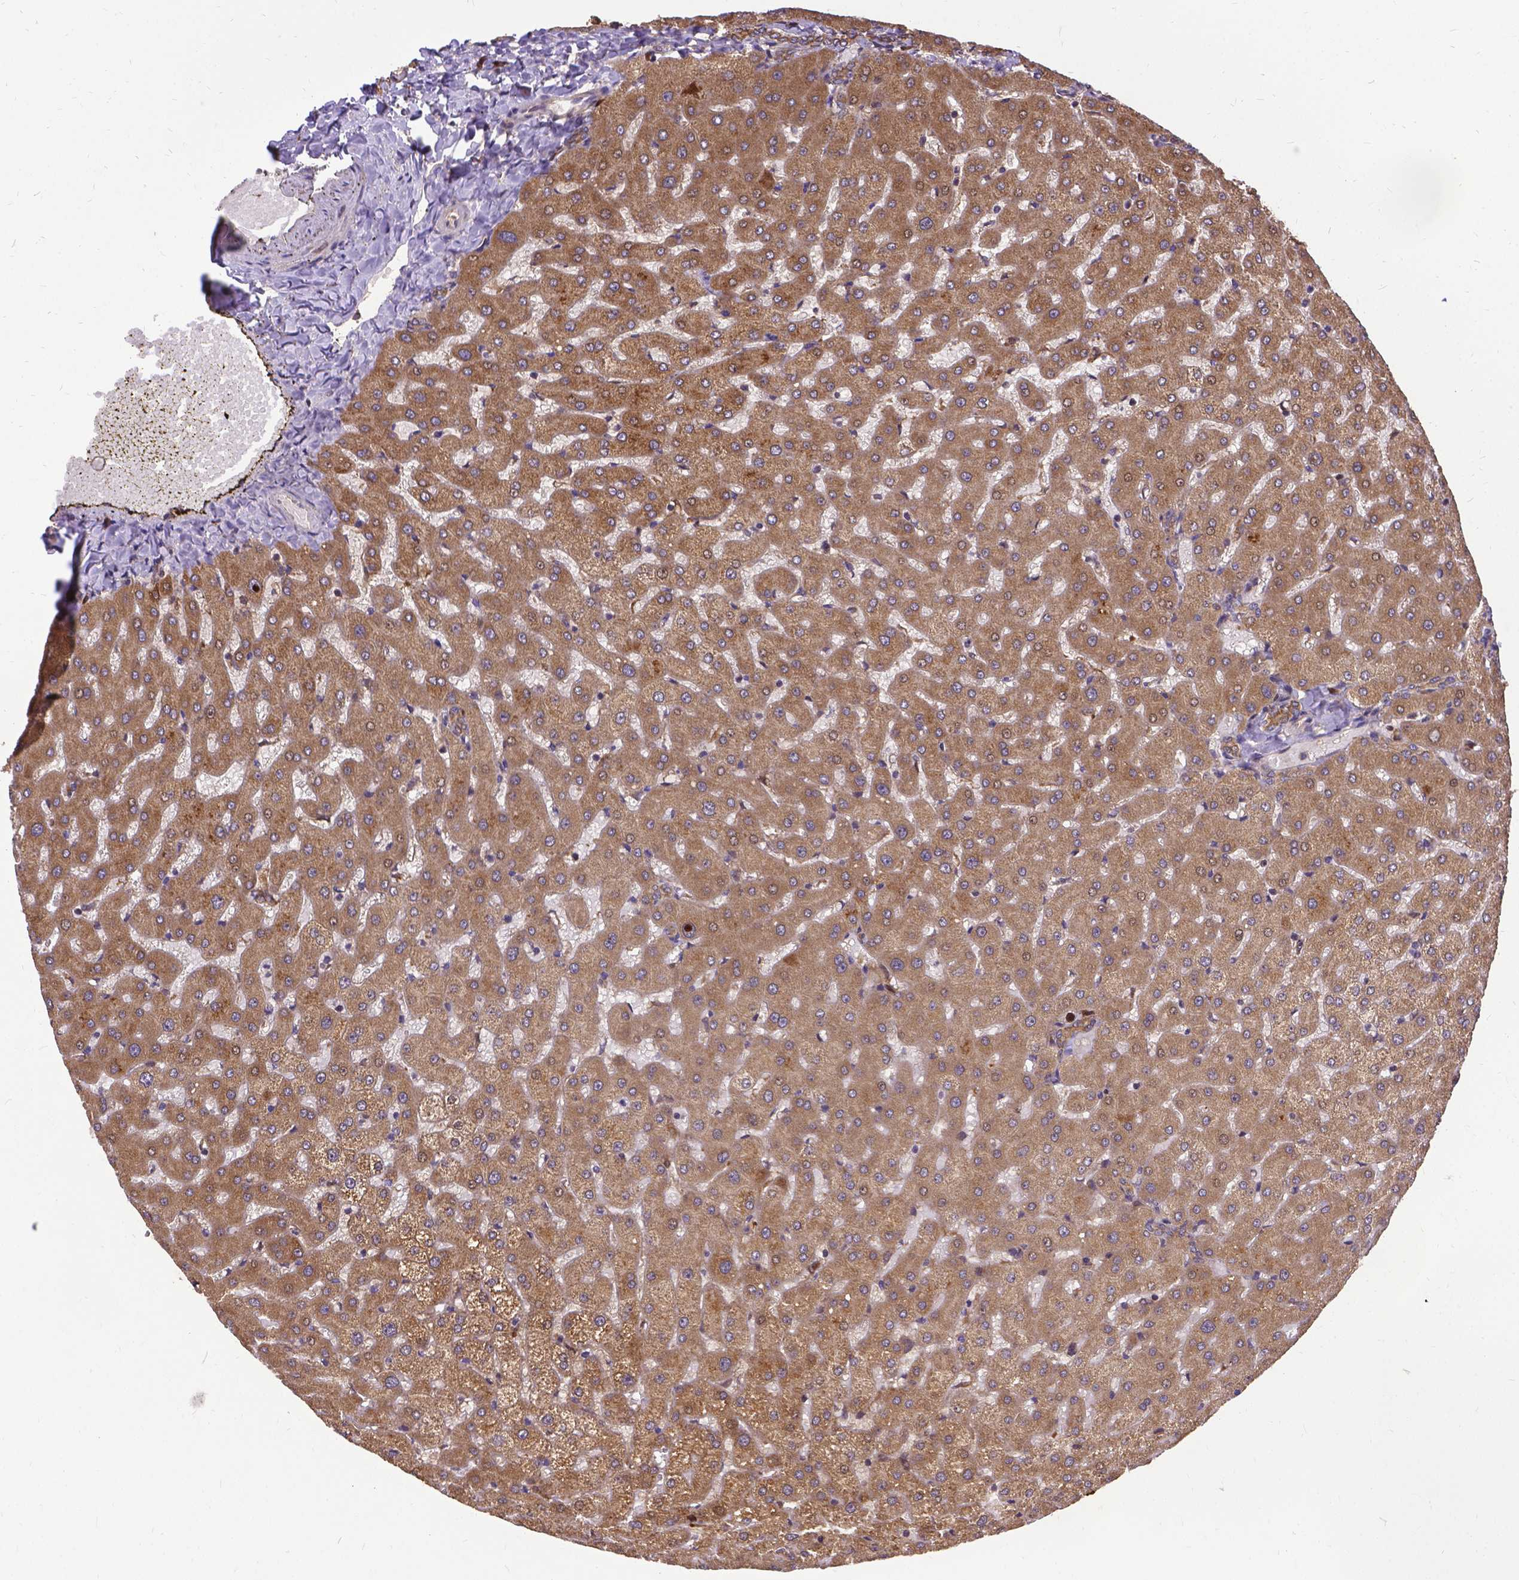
{"staining": {"intensity": "moderate", "quantity": ">75%", "location": "cytoplasmic/membranous"}, "tissue": "liver", "cell_type": "Cholangiocytes", "image_type": "normal", "snomed": [{"axis": "morphology", "description": "Normal tissue, NOS"}, {"axis": "topography", "description": "Liver"}], "caption": "Cholangiocytes display moderate cytoplasmic/membranous positivity in approximately >75% of cells in normal liver.", "gene": "DENND6A", "patient": {"sex": "female", "age": 50}}